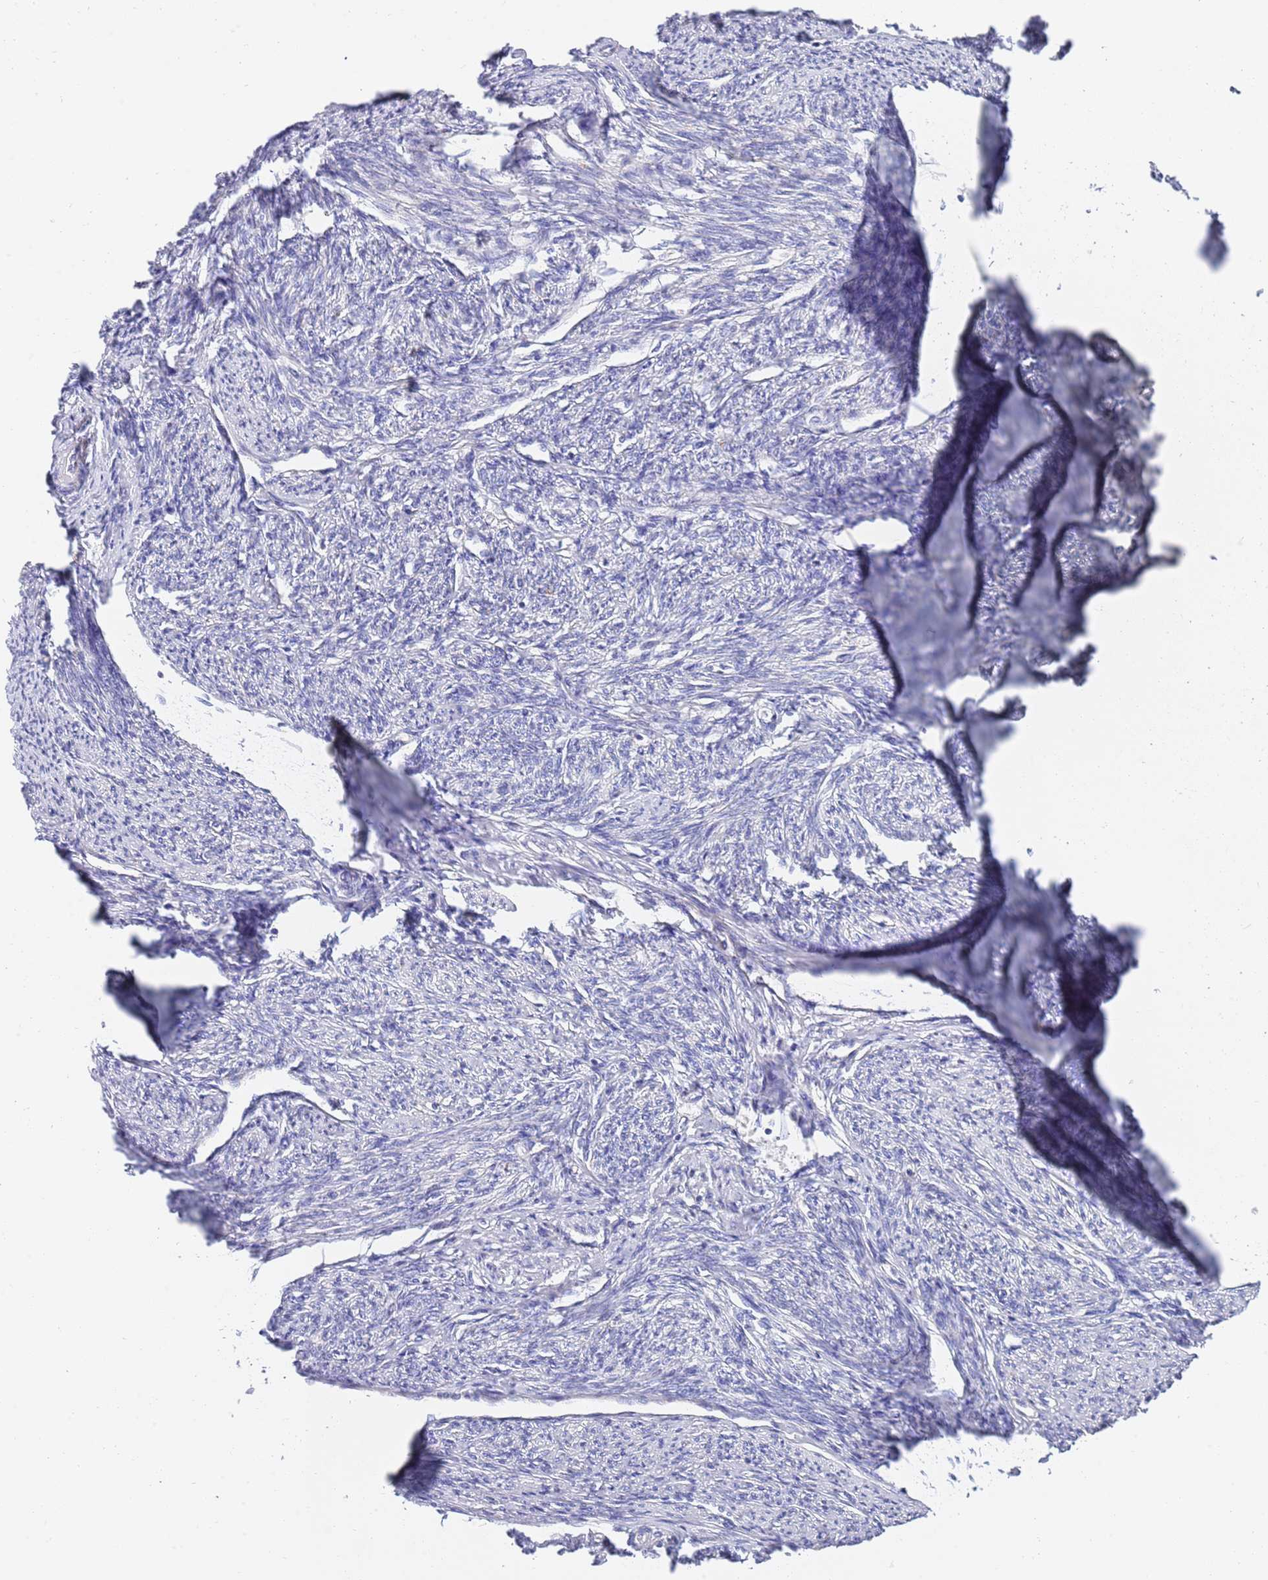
{"staining": {"intensity": "negative", "quantity": "none", "location": "none"}, "tissue": "smooth muscle", "cell_type": "Smooth muscle cells", "image_type": "normal", "snomed": [{"axis": "morphology", "description": "Normal tissue, NOS"}, {"axis": "topography", "description": "Smooth muscle"}, {"axis": "topography", "description": "Uterus"}], "caption": "A high-resolution histopathology image shows IHC staining of benign smooth muscle, which shows no significant expression in smooth muscle cells.", "gene": "EMC8", "patient": {"sex": "female", "age": 59}}